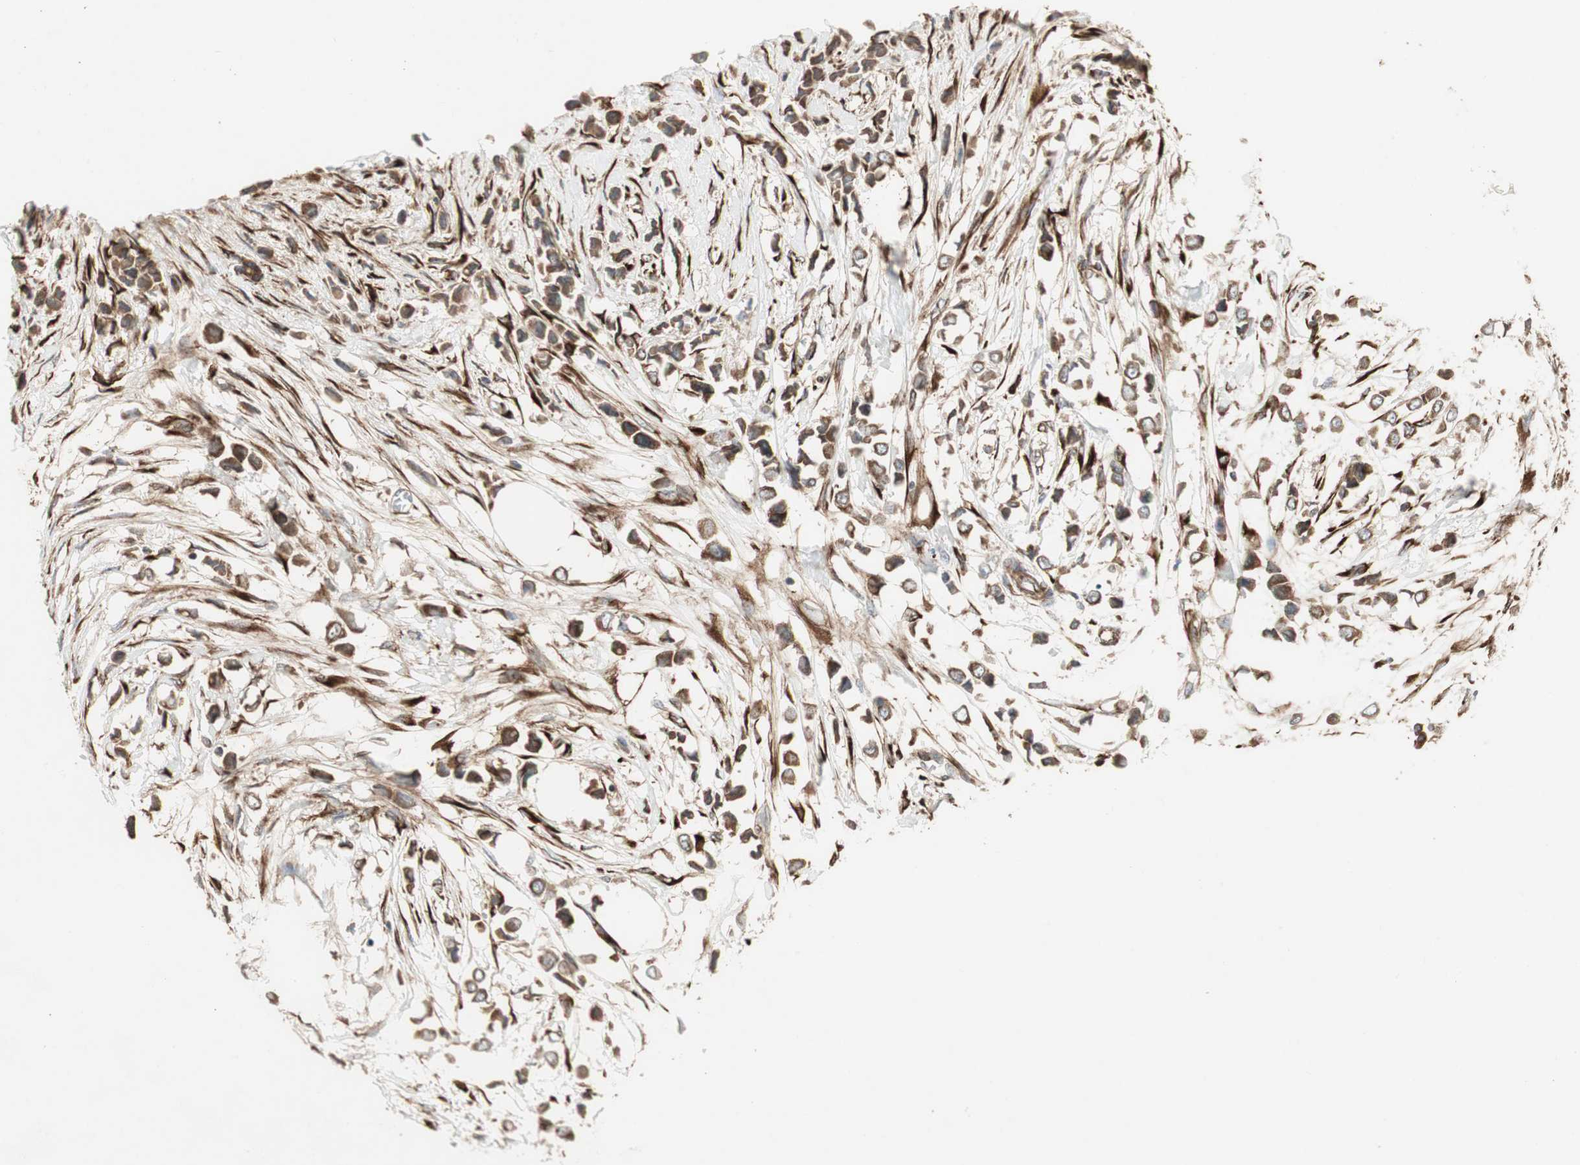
{"staining": {"intensity": "strong", "quantity": ">75%", "location": "cytoplasmic/membranous"}, "tissue": "breast cancer", "cell_type": "Tumor cells", "image_type": "cancer", "snomed": [{"axis": "morphology", "description": "Lobular carcinoma"}, {"axis": "topography", "description": "Breast"}], "caption": "Immunohistochemistry (IHC) (DAB (3,3'-diaminobenzidine)) staining of human breast cancer (lobular carcinoma) exhibits strong cytoplasmic/membranous protein staining in approximately >75% of tumor cells.", "gene": "PRKG1", "patient": {"sex": "female", "age": 51}}